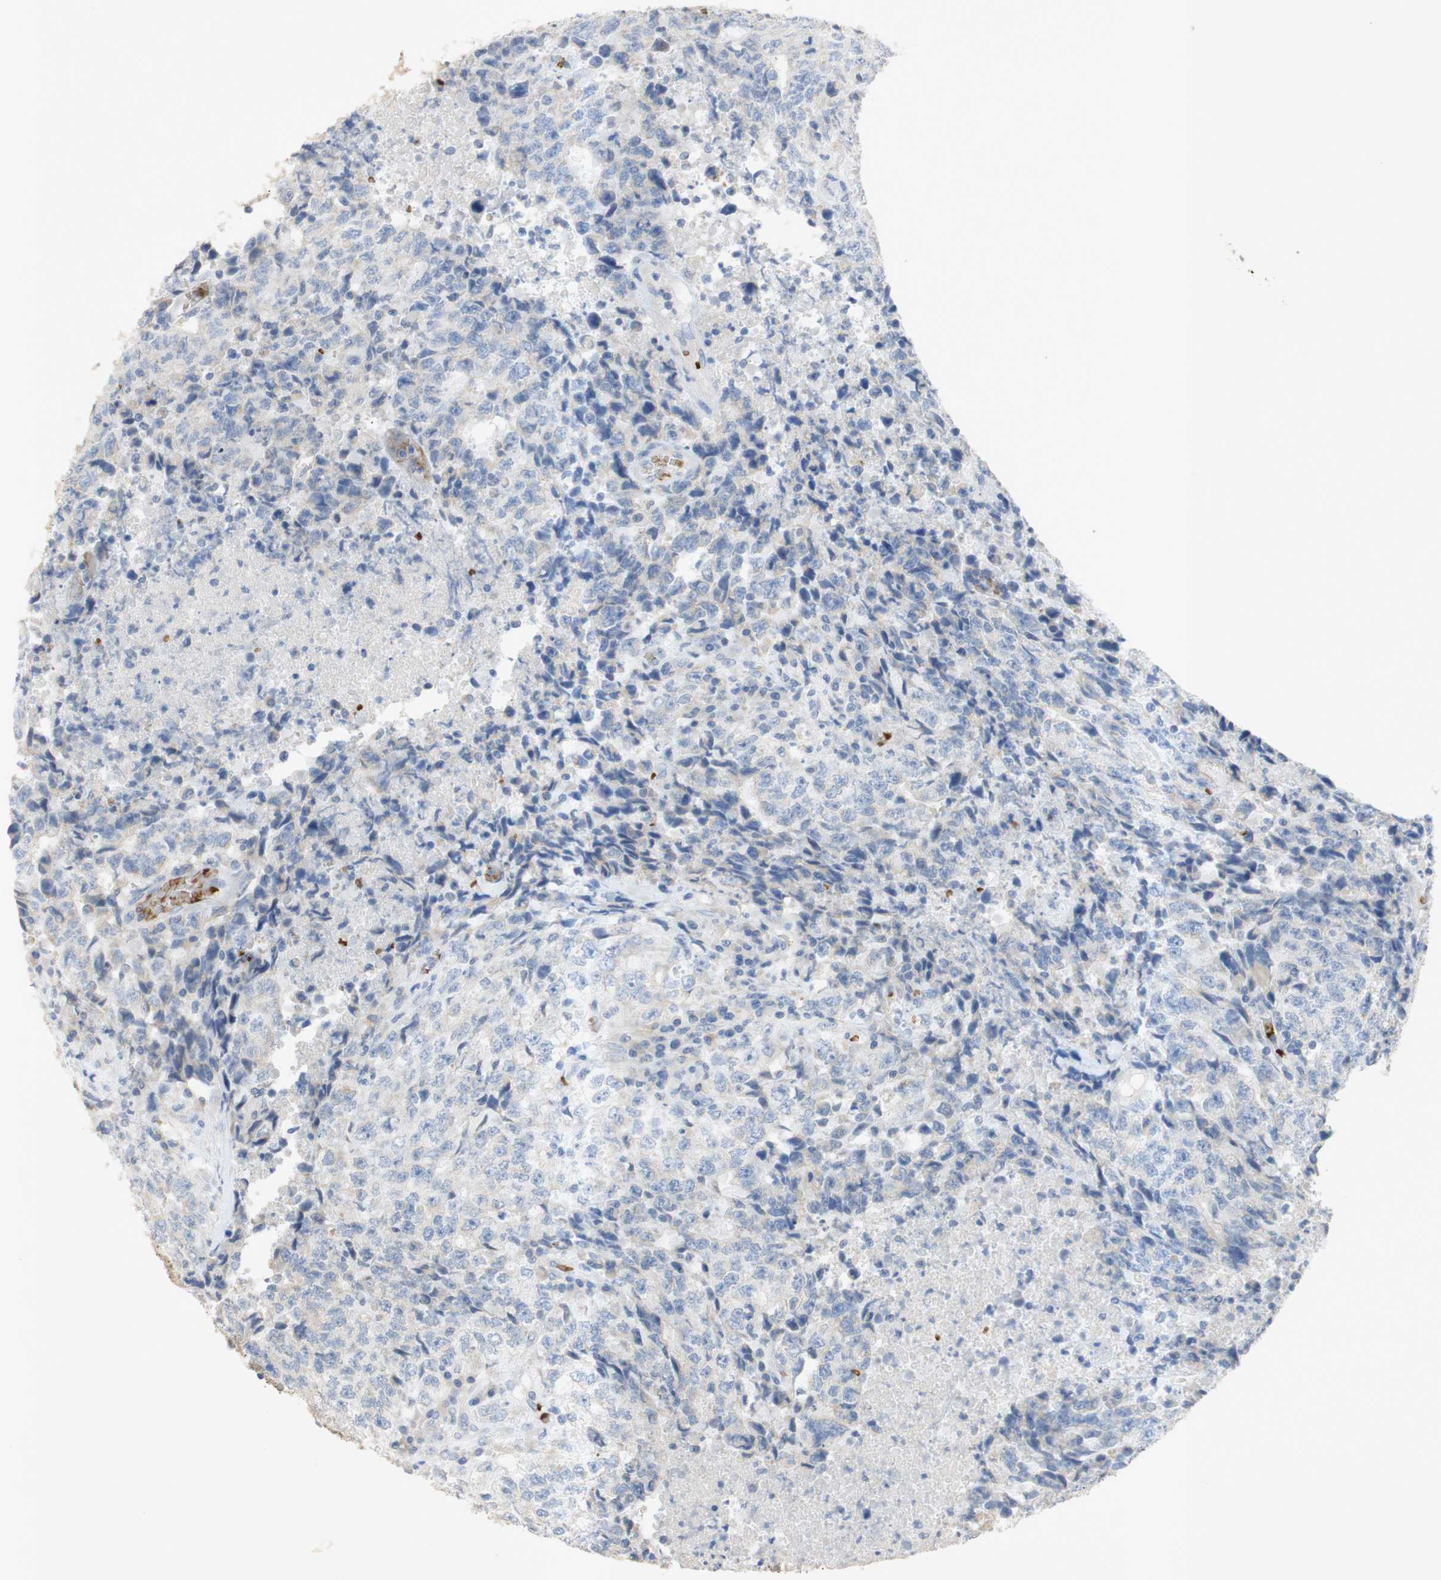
{"staining": {"intensity": "negative", "quantity": "none", "location": "none"}, "tissue": "testis cancer", "cell_type": "Tumor cells", "image_type": "cancer", "snomed": [{"axis": "morphology", "description": "Necrosis, NOS"}, {"axis": "morphology", "description": "Carcinoma, Embryonal, NOS"}, {"axis": "topography", "description": "Testis"}], "caption": "Immunohistochemical staining of human testis embryonal carcinoma shows no significant expression in tumor cells.", "gene": "EPO", "patient": {"sex": "male", "age": 19}}